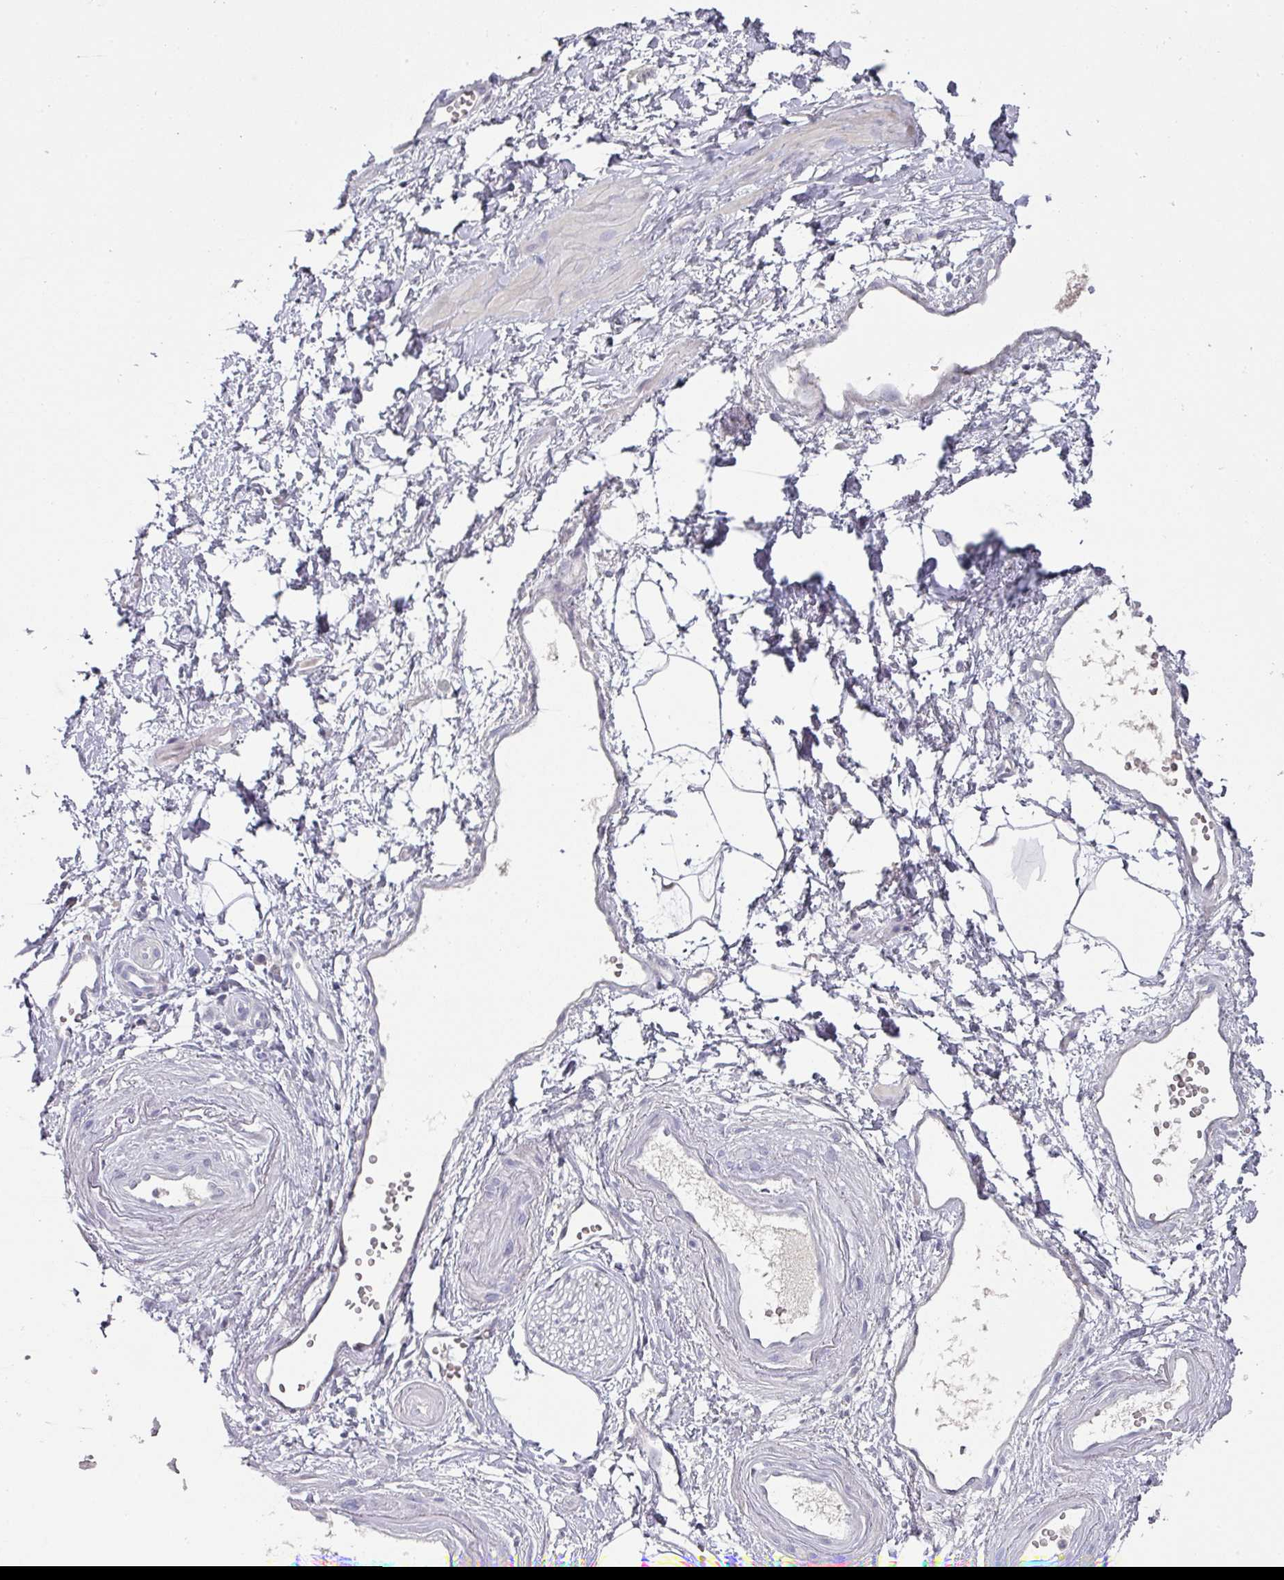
{"staining": {"intensity": "negative", "quantity": "none", "location": "none"}, "tissue": "adipose tissue", "cell_type": "Adipocytes", "image_type": "normal", "snomed": [{"axis": "morphology", "description": "Normal tissue, NOS"}, {"axis": "topography", "description": "Prostate"}, {"axis": "topography", "description": "Peripheral nerve tissue"}], "caption": "The histopathology image exhibits no significant positivity in adipocytes of adipose tissue.", "gene": "GTF2H3", "patient": {"sex": "male", "age": 55}}